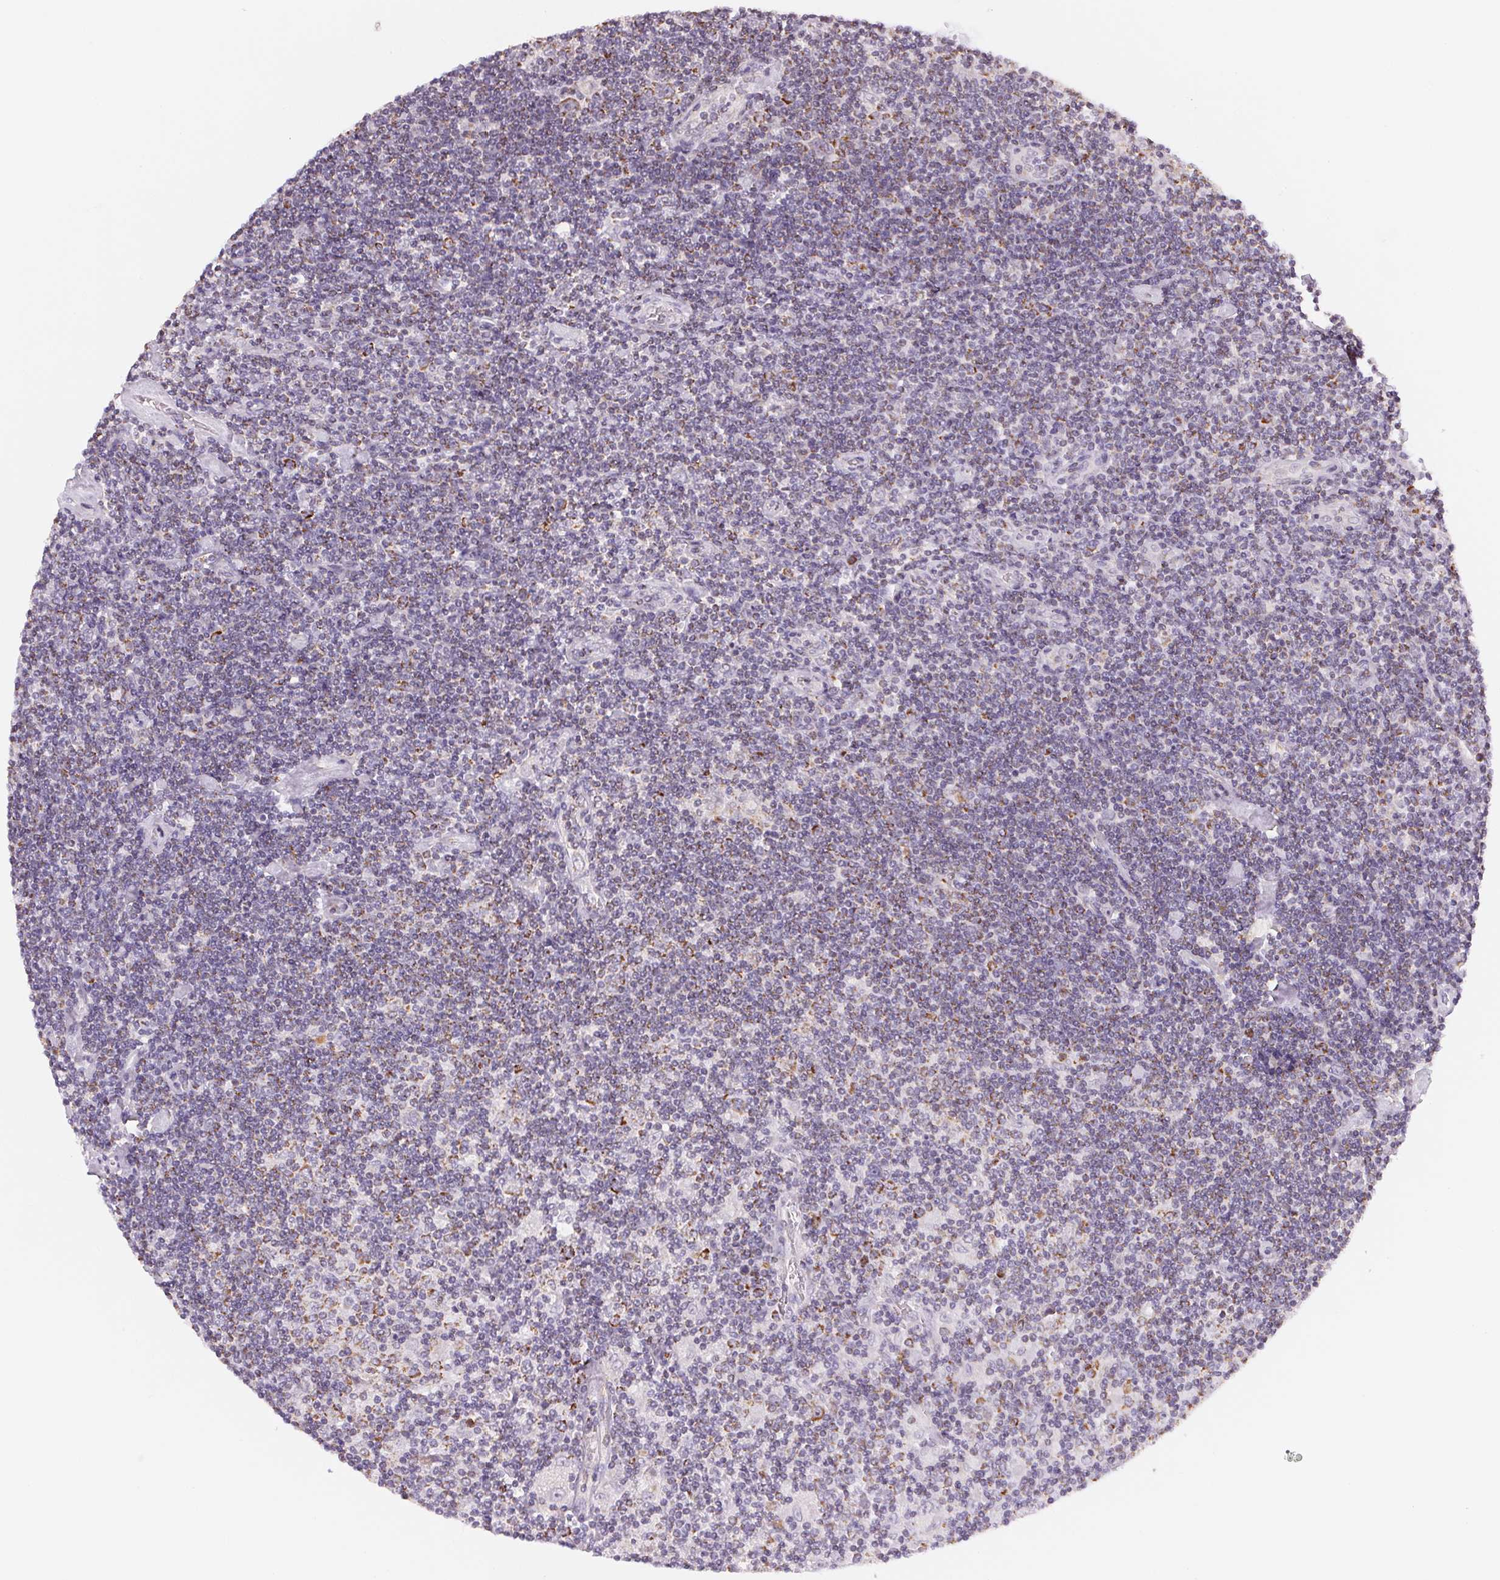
{"staining": {"intensity": "negative", "quantity": "none", "location": "none"}, "tissue": "lymphoma", "cell_type": "Tumor cells", "image_type": "cancer", "snomed": [{"axis": "morphology", "description": "Hodgkin's disease, NOS"}, {"axis": "topography", "description": "Lymph node"}], "caption": "Micrograph shows no significant protein staining in tumor cells of lymphoma.", "gene": "GIPC2", "patient": {"sex": "male", "age": 40}}